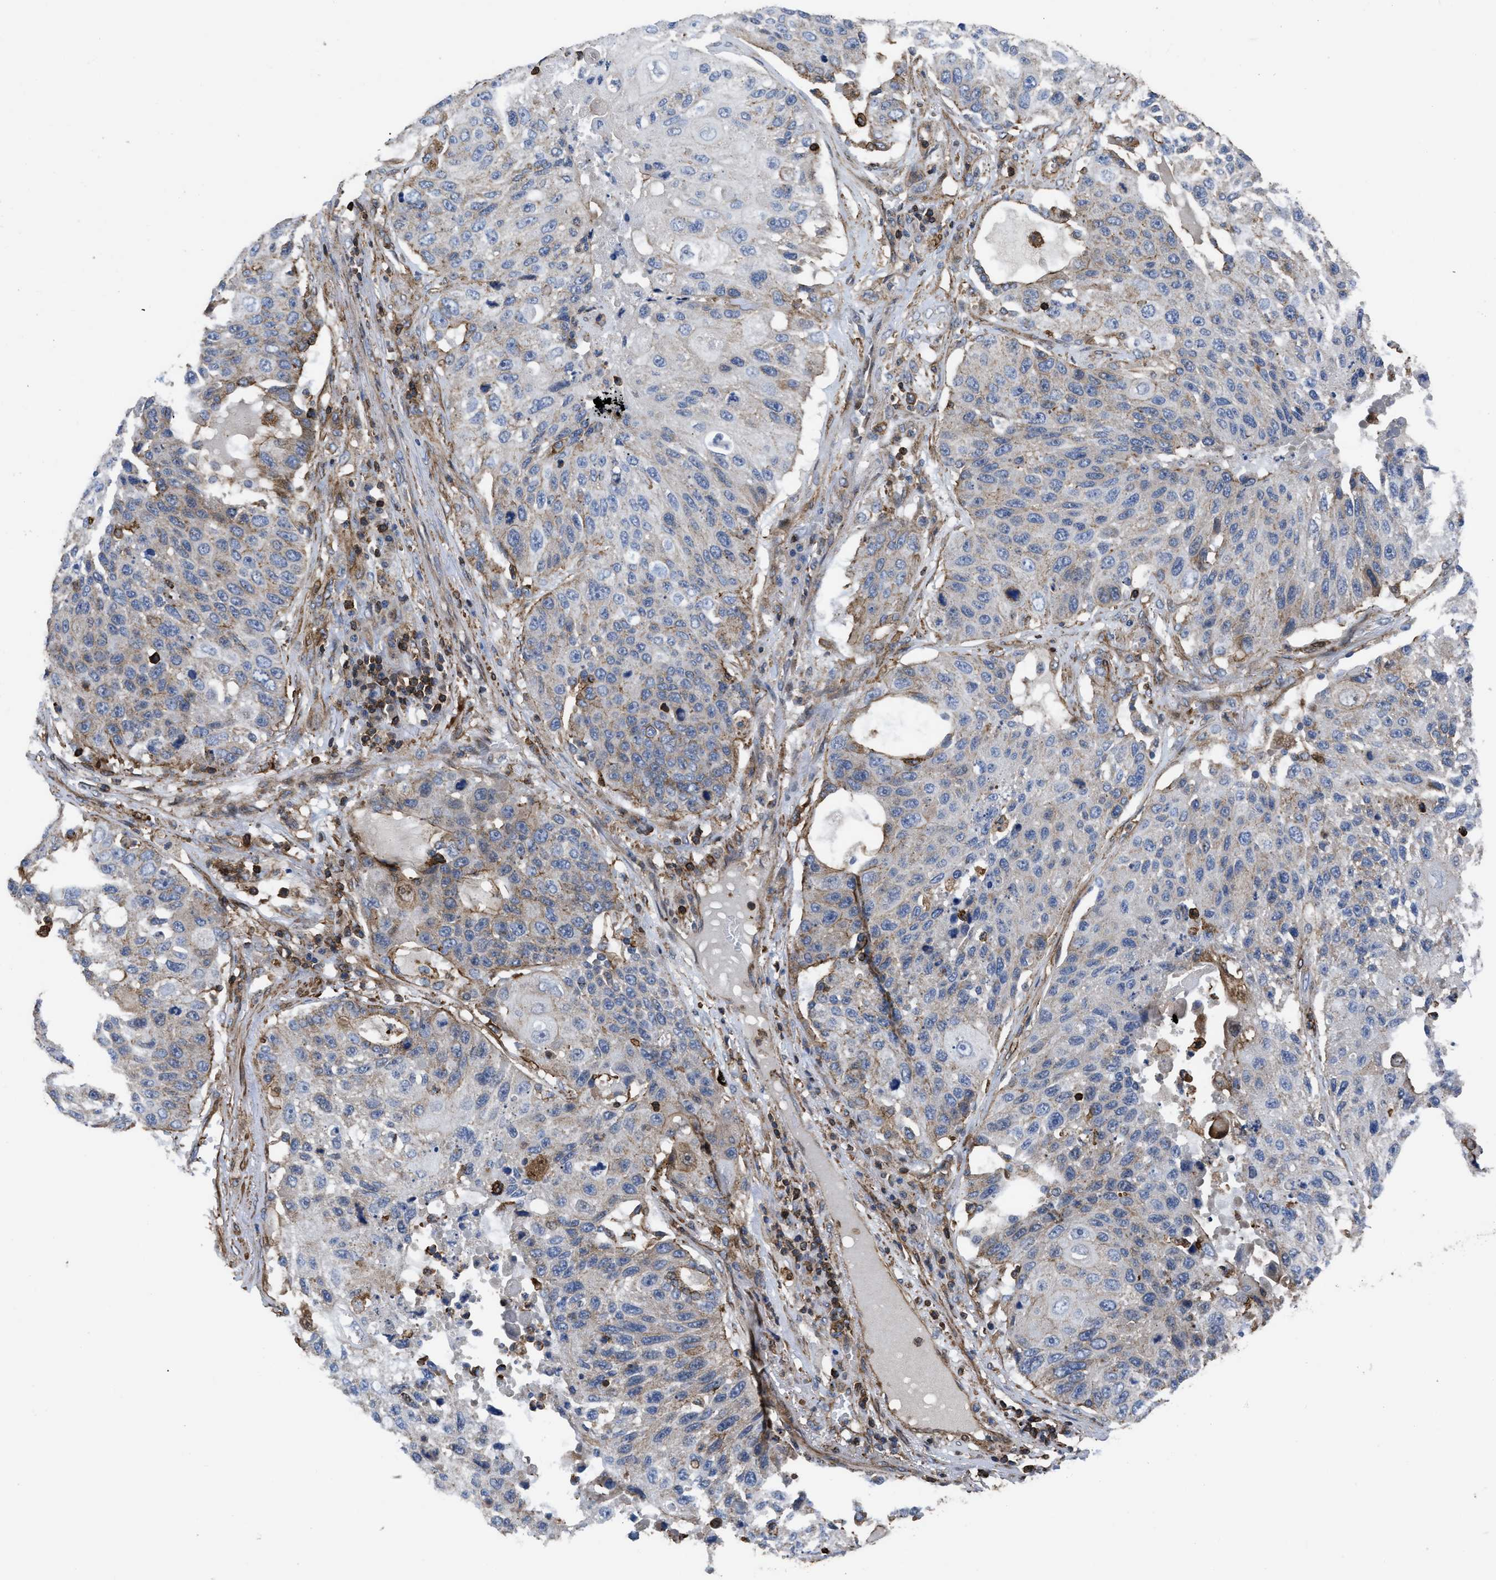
{"staining": {"intensity": "weak", "quantity": "25%-75%", "location": "cytoplasmic/membranous"}, "tissue": "lung cancer", "cell_type": "Tumor cells", "image_type": "cancer", "snomed": [{"axis": "morphology", "description": "Squamous cell carcinoma, NOS"}, {"axis": "topography", "description": "Lung"}], "caption": "Immunohistochemical staining of human lung squamous cell carcinoma demonstrates low levels of weak cytoplasmic/membranous protein staining in approximately 25%-75% of tumor cells.", "gene": "SCUBE2", "patient": {"sex": "male", "age": 61}}